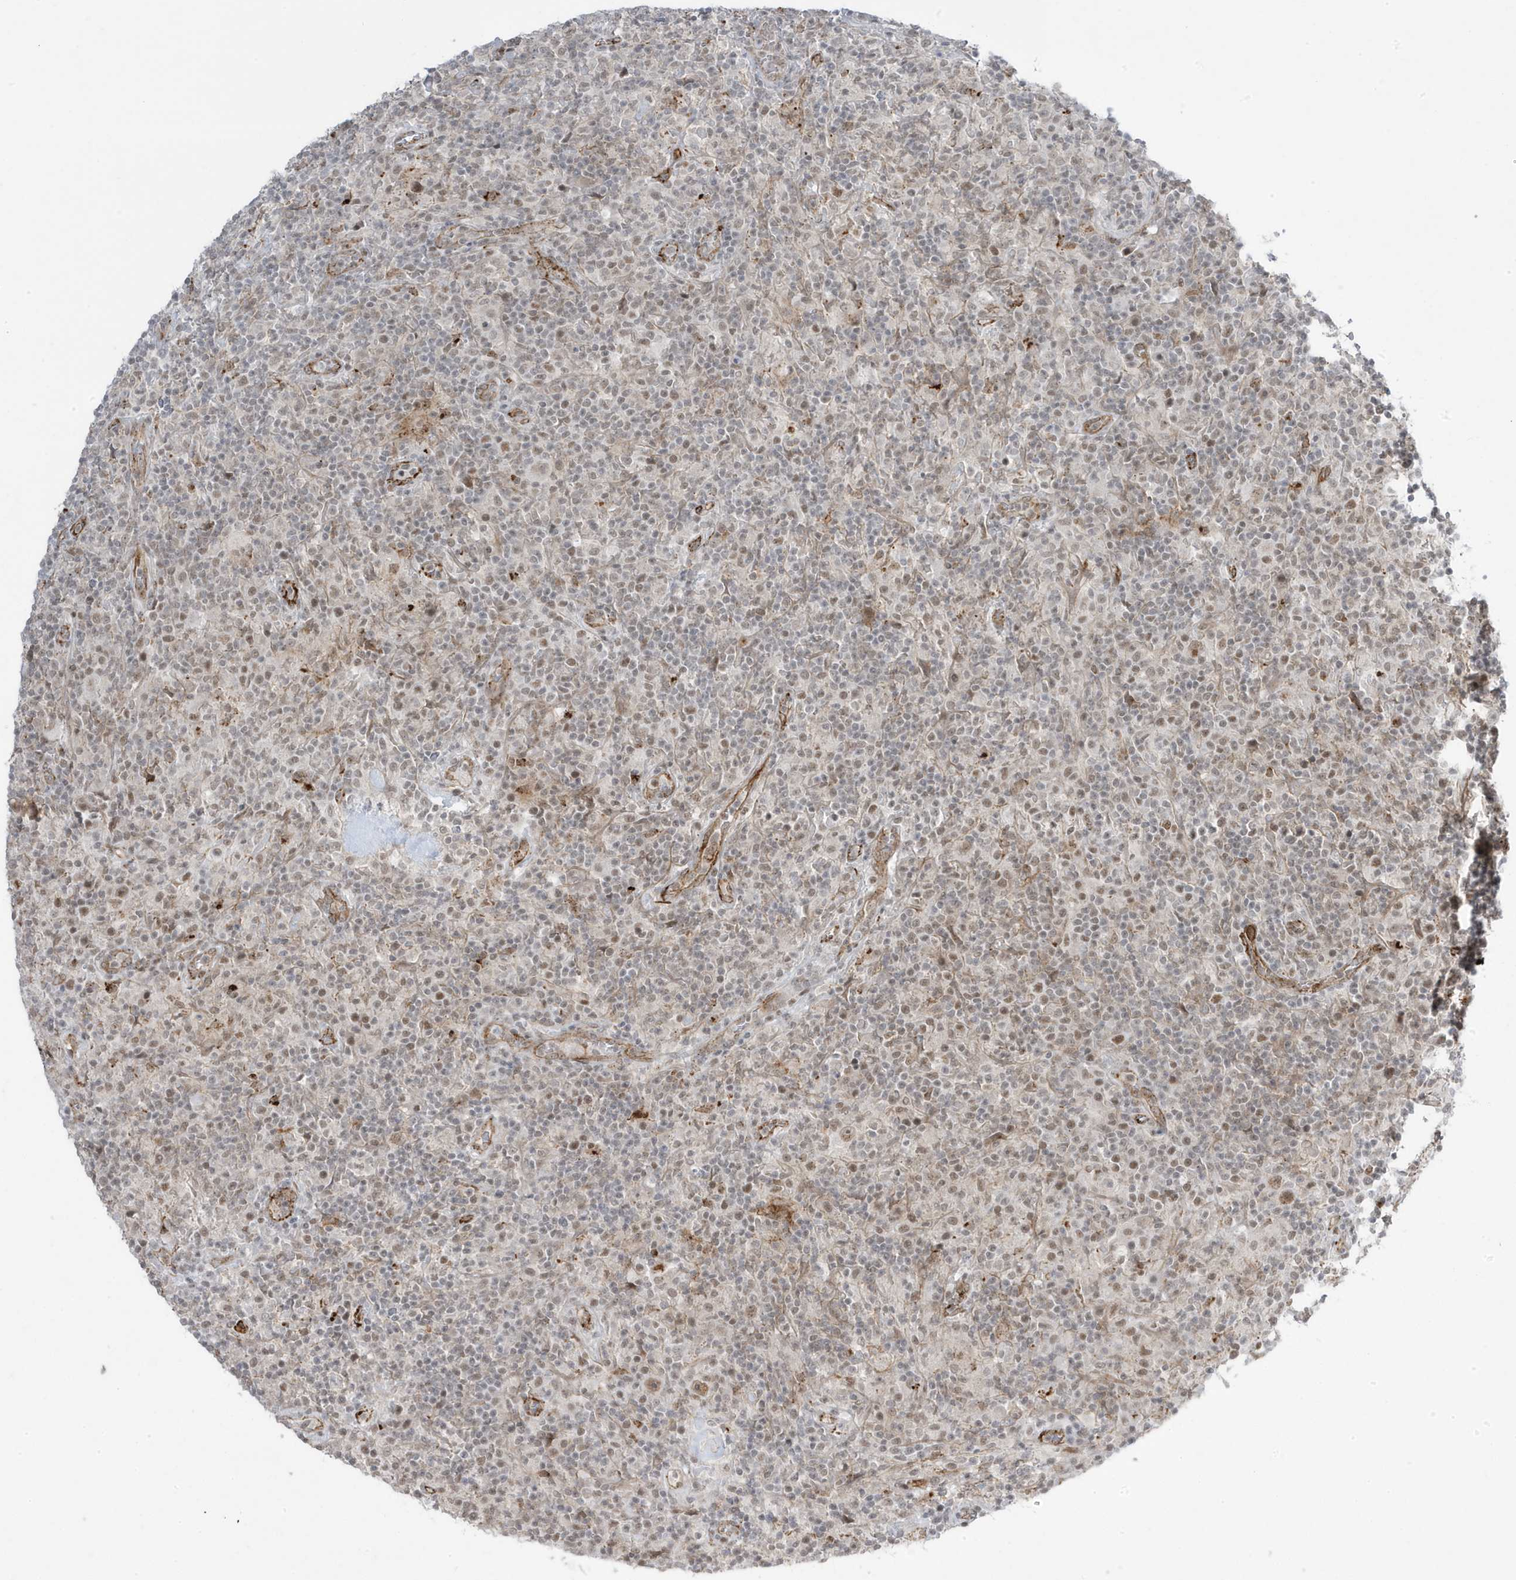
{"staining": {"intensity": "moderate", "quantity": ">75%", "location": "nuclear"}, "tissue": "lymphoma", "cell_type": "Tumor cells", "image_type": "cancer", "snomed": [{"axis": "morphology", "description": "Hodgkin's disease, NOS"}, {"axis": "topography", "description": "Lymph node"}], "caption": "This photomicrograph demonstrates lymphoma stained with IHC to label a protein in brown. The nuclear of tumor cells show moderate positivity for the protein. Nuclei are counter-stained blue.", "gene": "ADAMTSL3", "patient": {"sex": "male", "age": 70}}